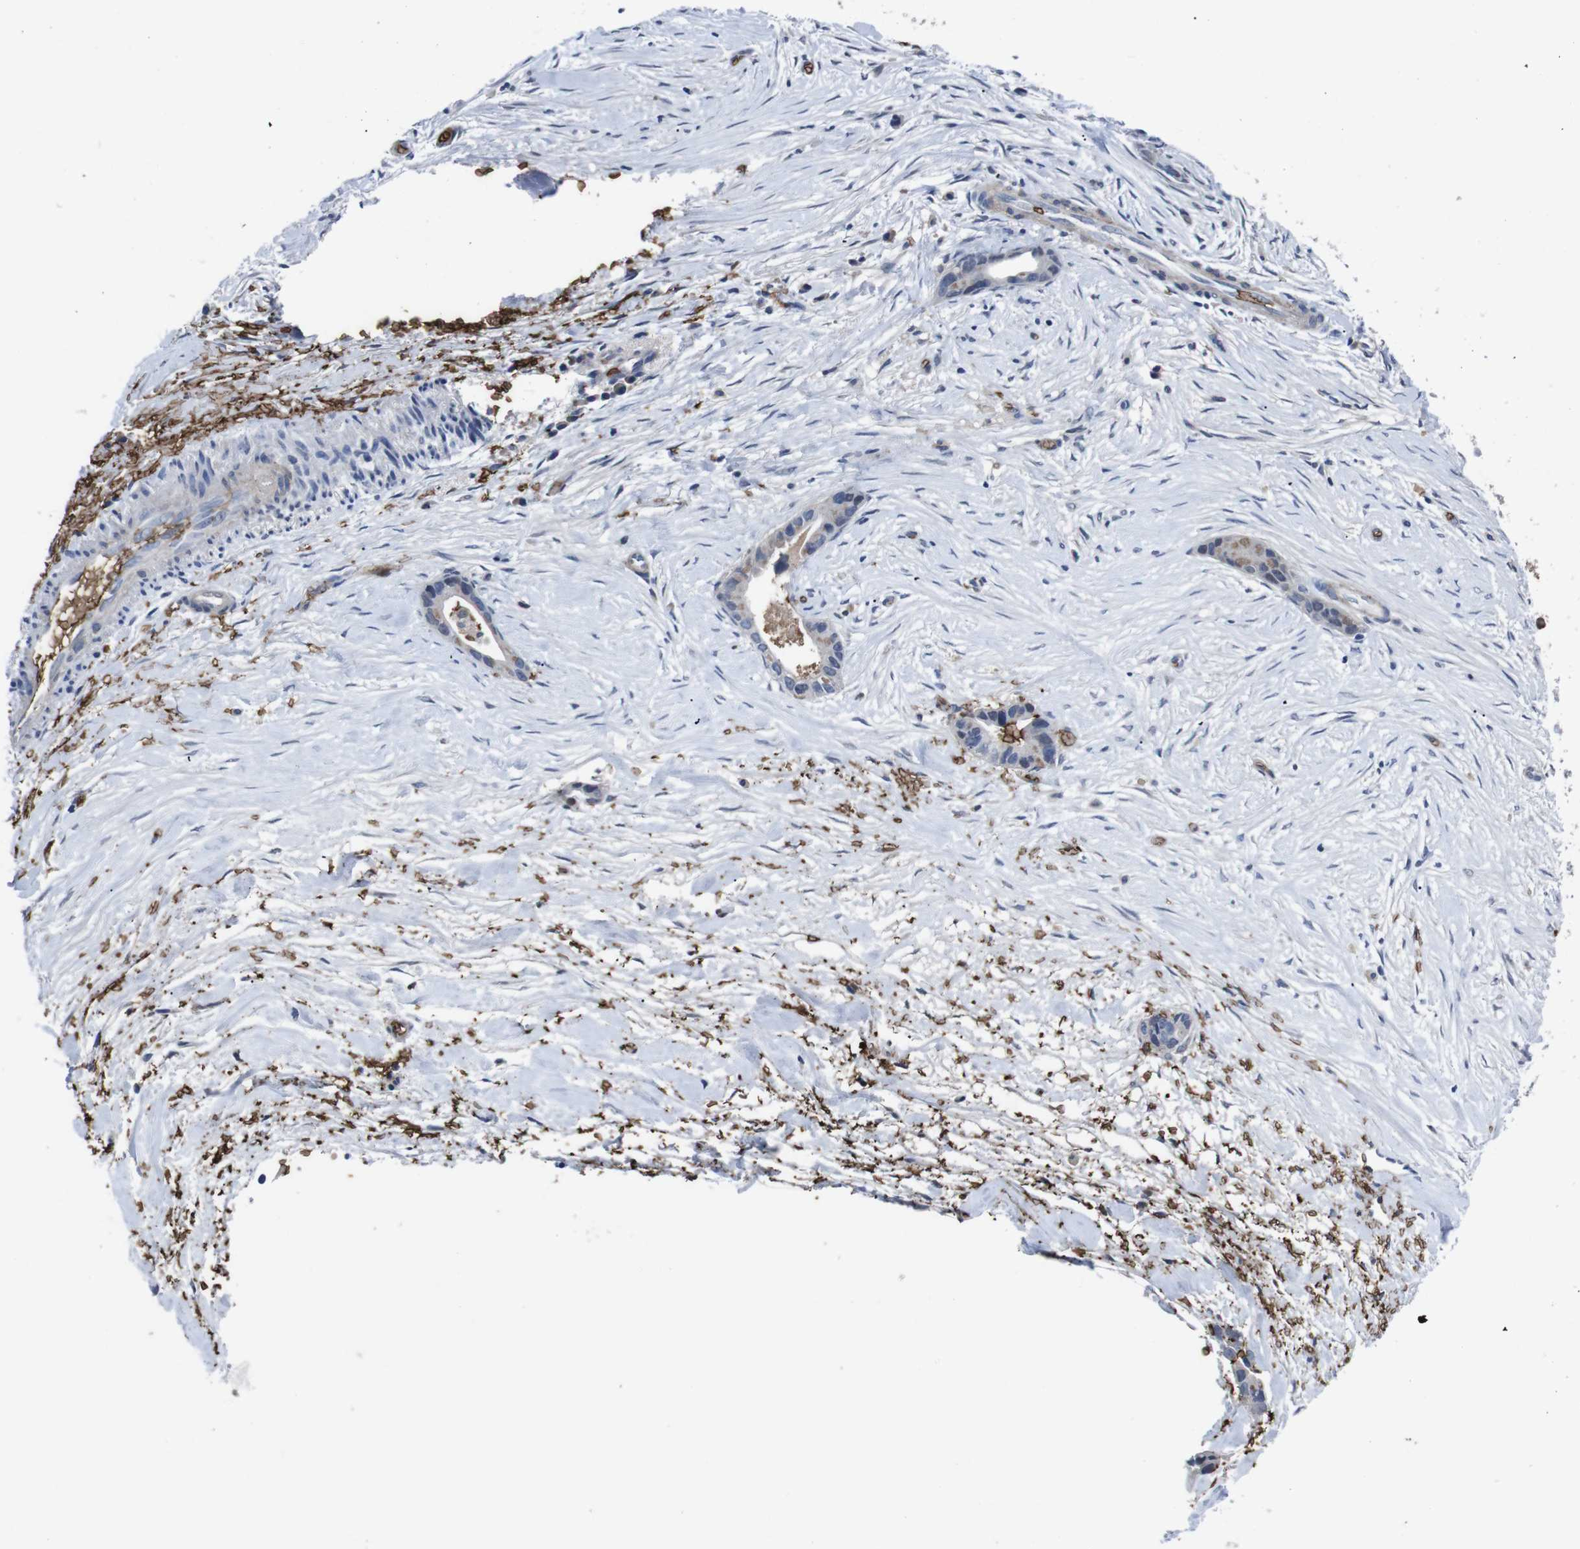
{"staining": {"intensity": "negative", "quantity": "none", "location": "none"}, "tissue": "liver cancer", "cell_type": "Tumor cells", "image_type": "cancer", "snomed": [{"axis": "morphology", "description": "Cholangiocarcinoma"}, {"axis": "topography", "description": "Liver"}], "caption": "Human liver cancer stained for a protein using immunohistochemistry shows no expression in tumor cells.", "gene": "SPTB", "patient": {"sex": "female", "age": 55}}